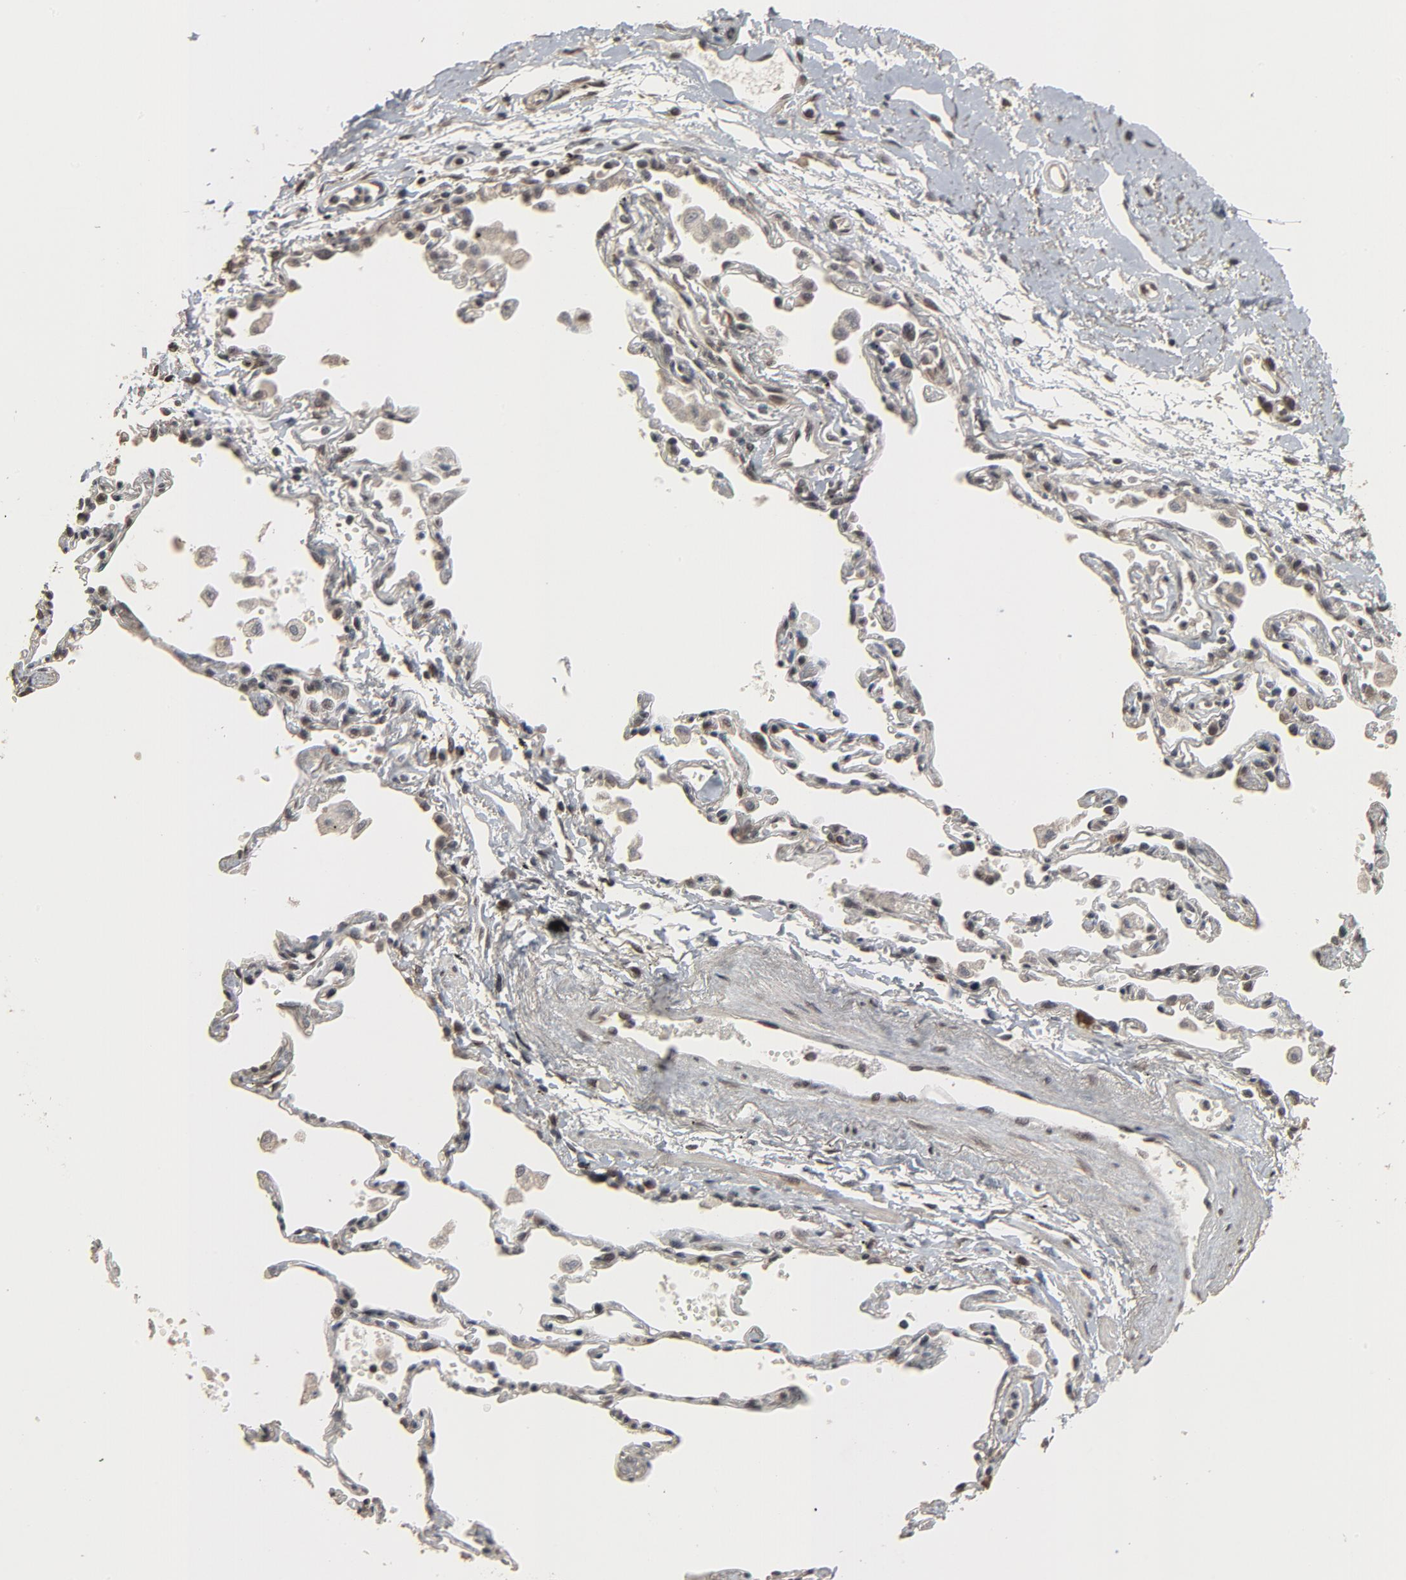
{"staining": {"intensity": "moderate", "quantity": ">75%", "location": "cytoplasmic/membranous,nuclear"}, "tissue": "adipose tissue", "cell_type": "Adipocytes", "image_type": "normal", "snomed": [{"axis": "morphology", "description": "Normal tissue, NOS"}, {"axis": "morphology", "description": "Adenocarcinoma, NOS"}, {"axis": "topography", "description": "Cartilage tissue"}, {"axis": "topography", "description": "Bronchus"}, {"axis": "topography", "description": "Lung"}], "caption": "Protein expression analysis of benign human adipose tissue reveals moderate cytoplasmic/membranous,nuclear staining in approximately >75% of adipocytes. Nuclei are stained in blue.", "gene": "POM121", "patient": {"sex": "female", "age": 67}}